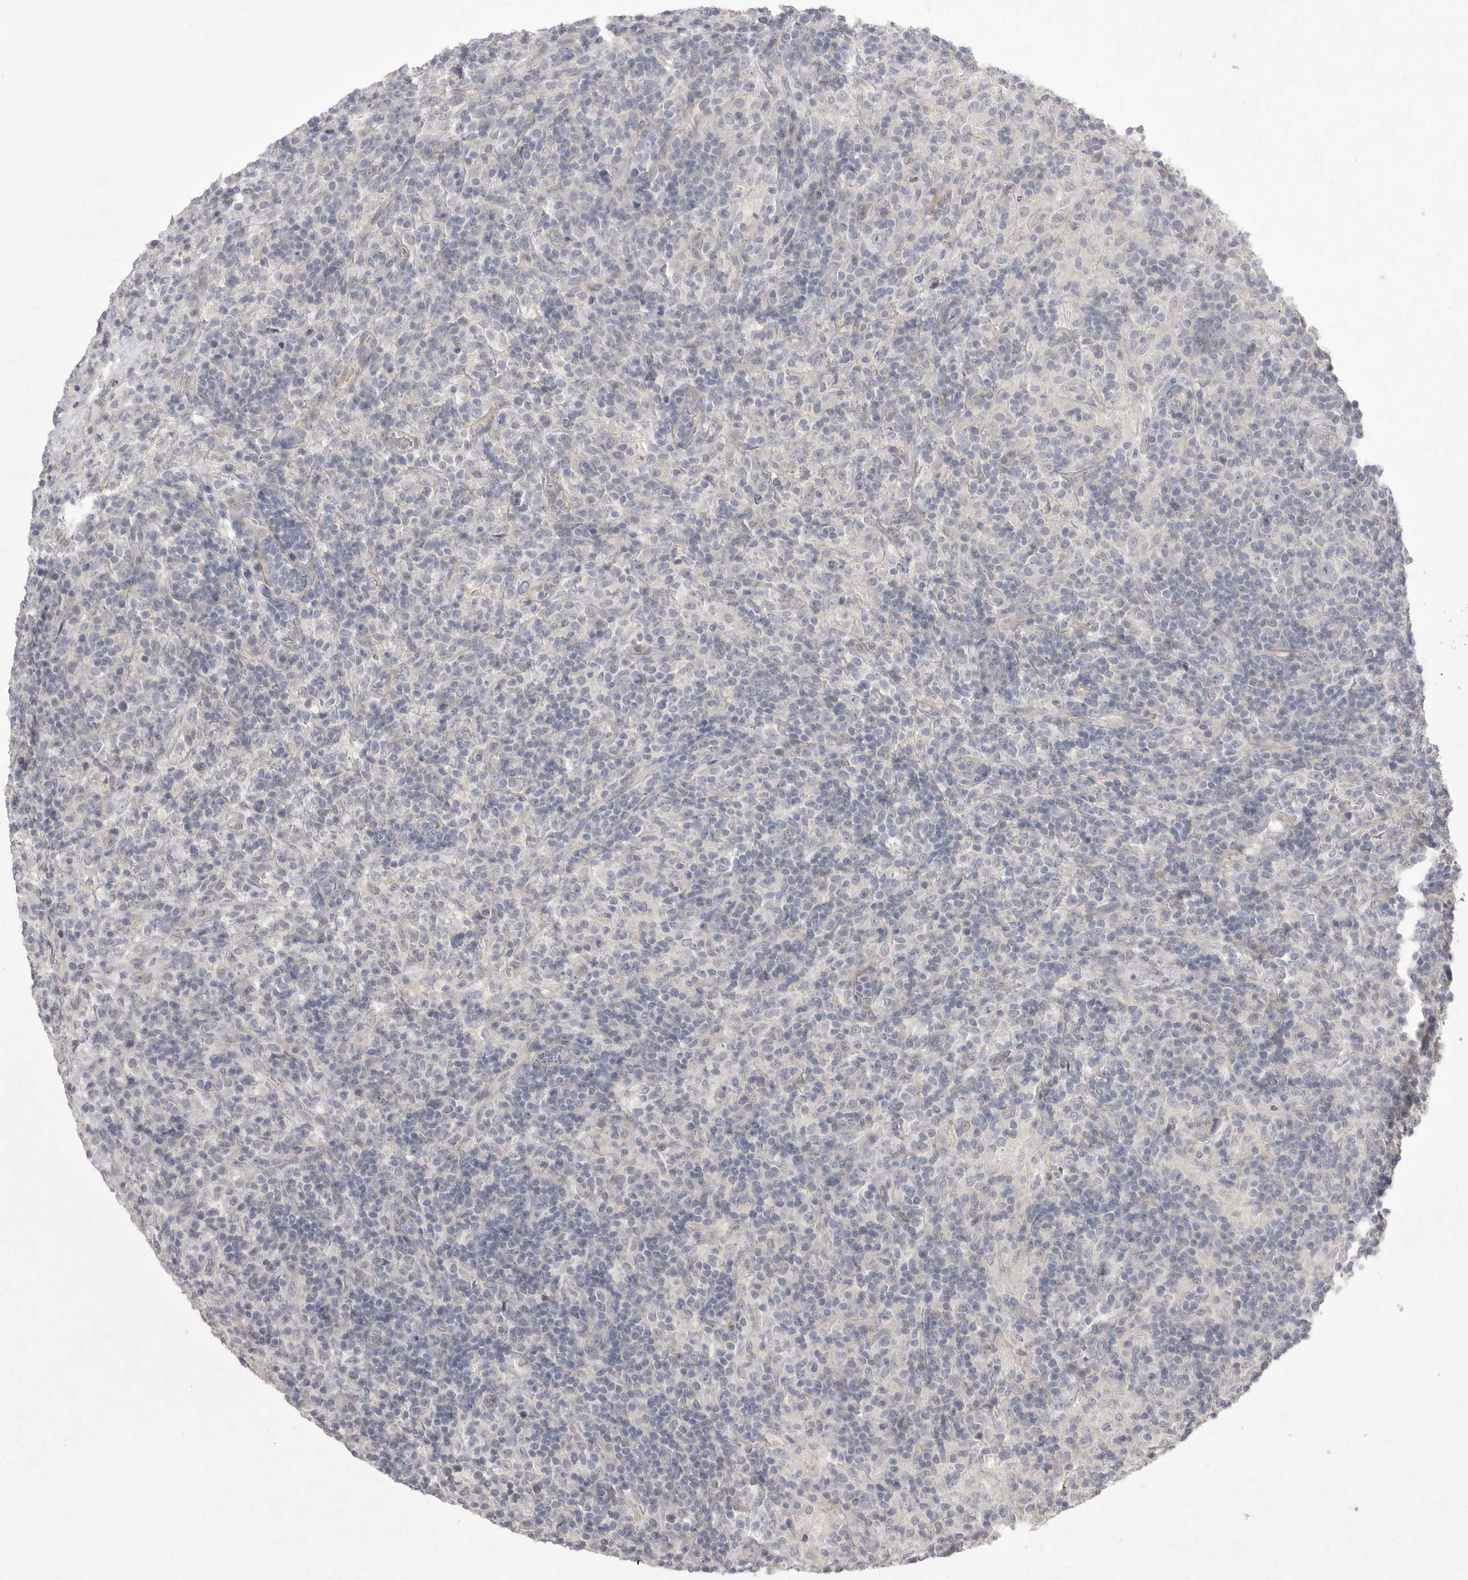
{"staining": {"intensity": "negative", "quantity": "none", "location": "none"}, "tissue": "lymphoma", "cell_type": "Tumor cells", "image_type": "cancer", "snomed": [{"axis": "morphology", "description": "Hodgkin's disease, NOS"}, {"axis": "topography", "description": "Lymph node"}], "caption": "IHC image of neoplastic tissue: Hodgkin's disease stained with DAB shows no significant protein positivity in tumor cells.", "gene": "VANGL2", "patient": {"sex": "male", "age": 70}}